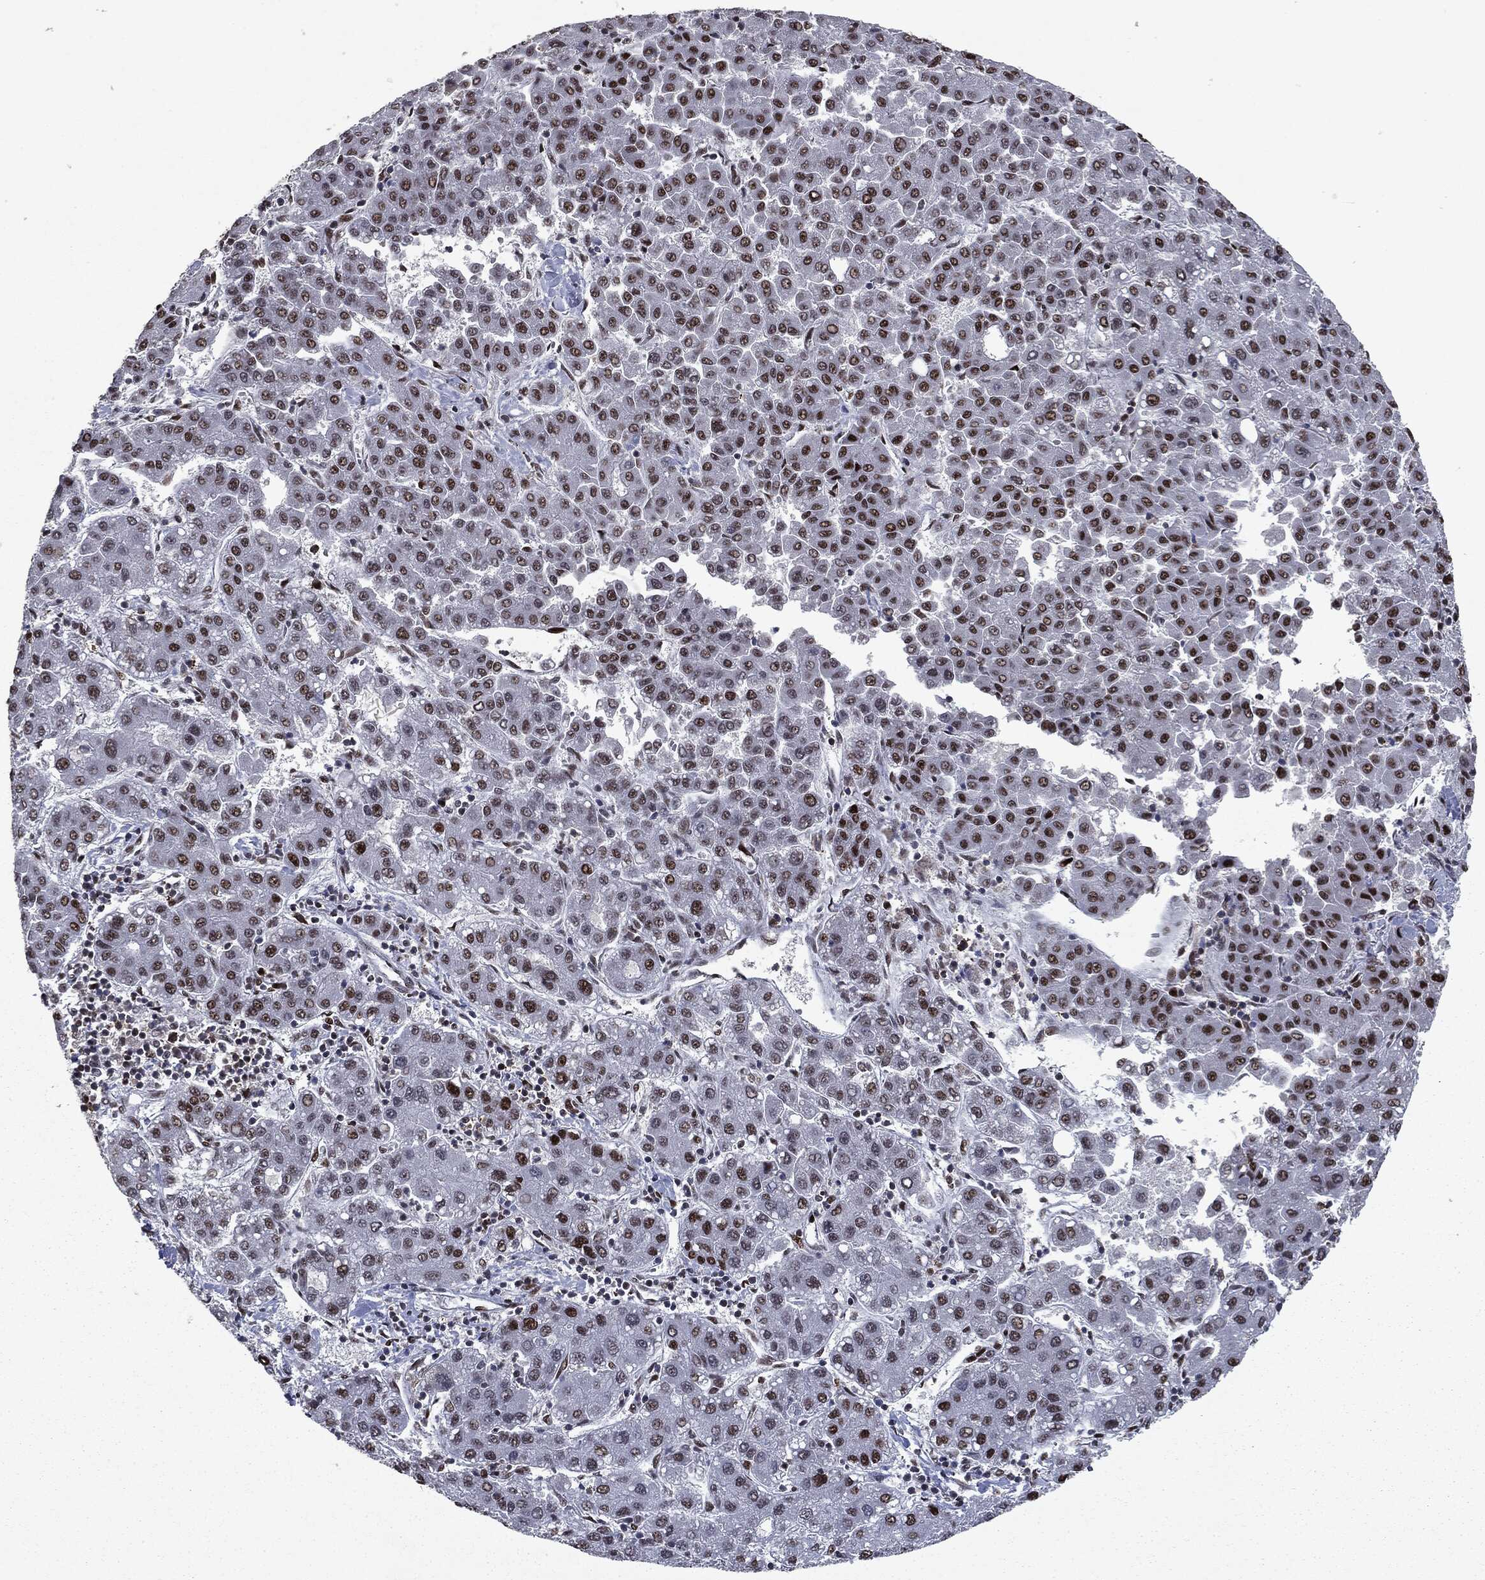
{"staining": {"intensity": "strong", "quantity": "25%-75%", "location": "nuclear"}, "tissue": "liver cancer", "cell_type": "Tumor cells", "image_type": "cancer", "snomed": [{"axis": "morphology", "description": "Carcinoma, Hepatocellular, NOS"}, {"axis": "topography", "description": "Liver"}], "caption": "There is high levels of strong nuclear staining in tumor cells of hepatocellular carcinoma (liver), as demonstrated by immunohistochemical staining (brown color).", "gene": "MSH2", "patient": {"sex": "male", "age": 65}}